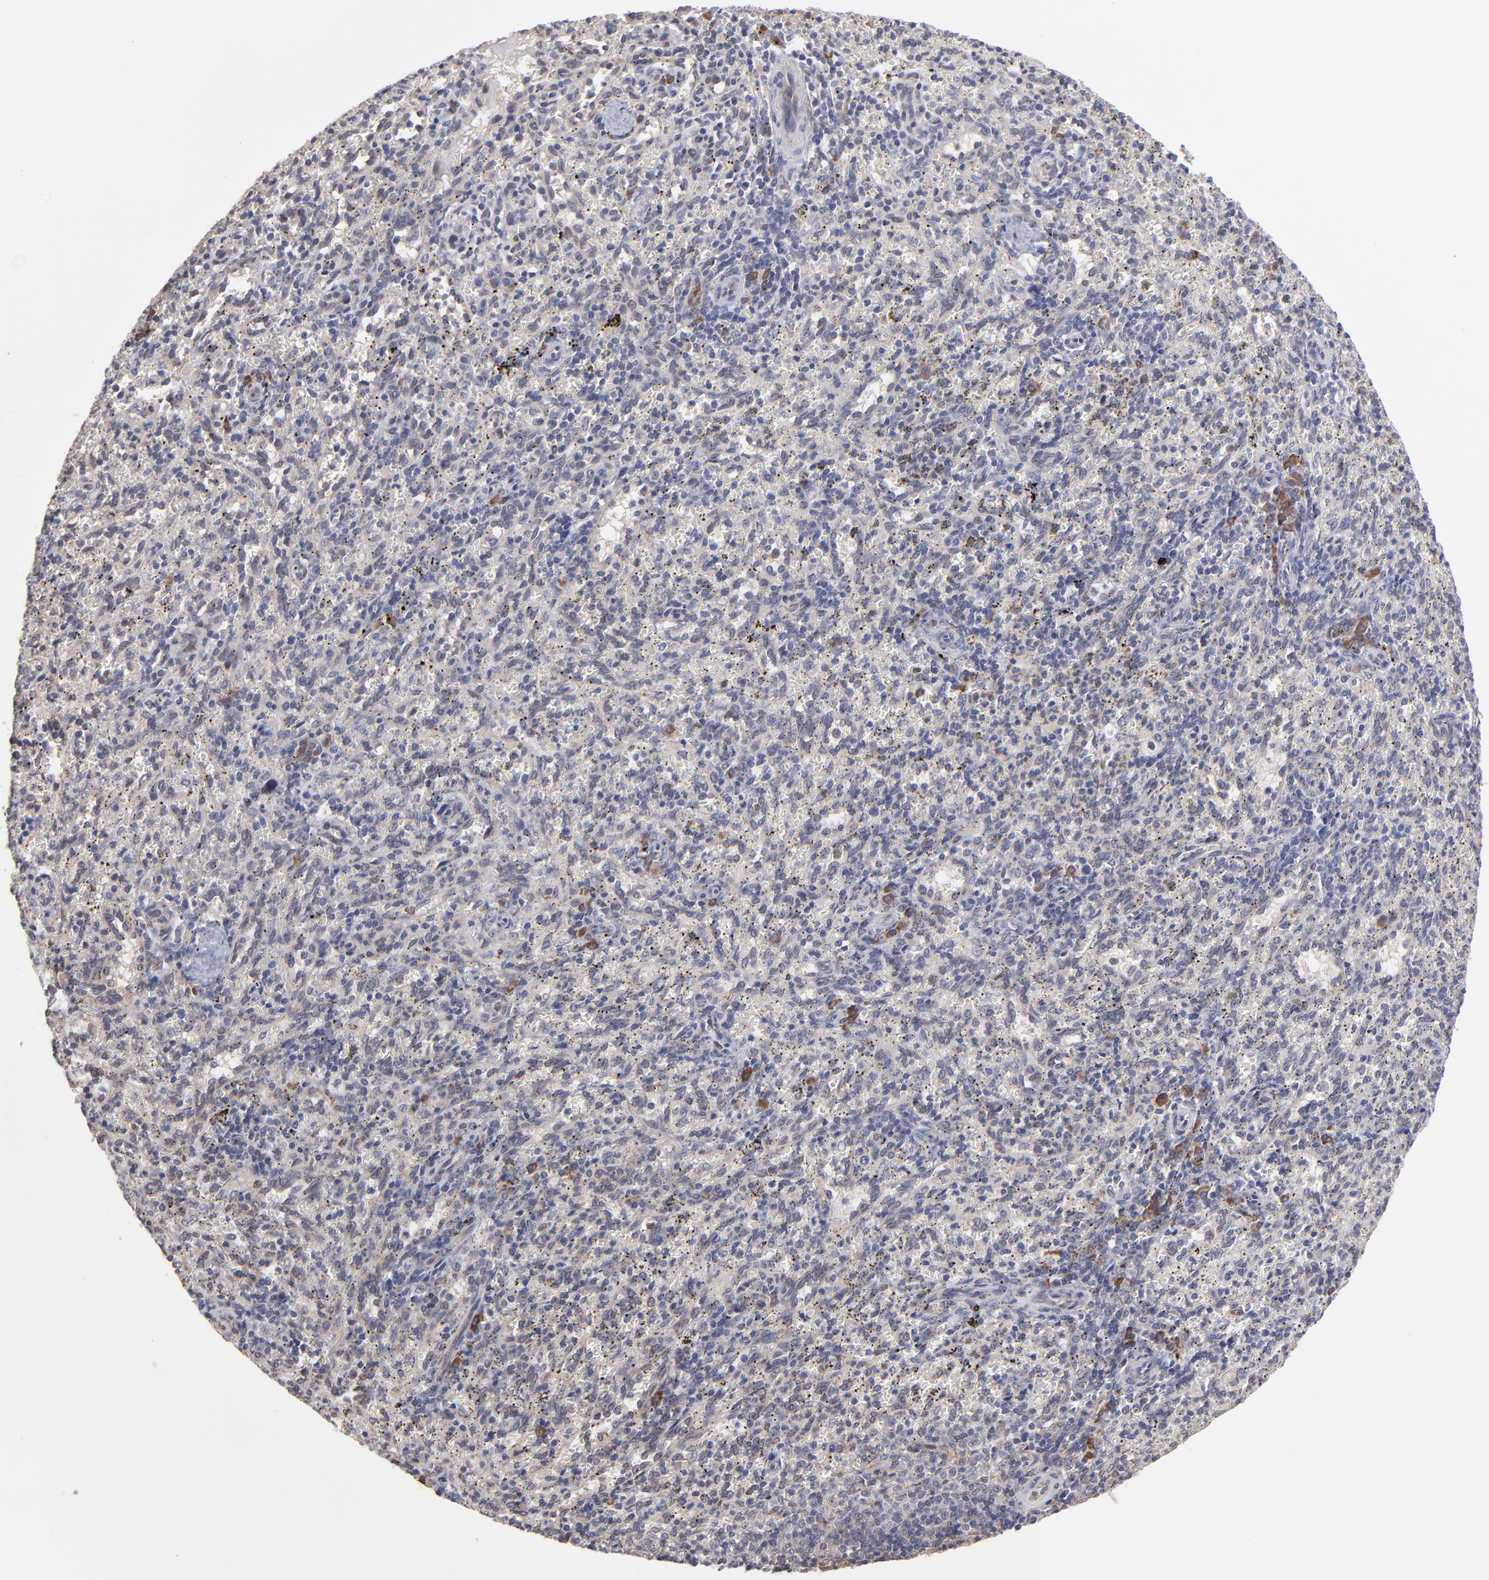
{"staining": {"intensity": "strong", "quantity": "<25%", "location": "cytoplasmic/membranous"}, "tissue": "spleen", "cell_type": "Cells in red pulp", "image_type": "normal", "snomed": [{"axis": "morphology", "description": "Normal tissue, NOS"}, {"axis": "topography", "description": "Spleen"}], "caption": "Strong cytoplasmic/membranous protein positivity is identified in about <25% of cells in red pulp in spleen. Immunohistochemistry (ihc) stains the protein of interest in brown and the nuclei are stained blue.", "gene": "CHL1", "patient": {"sex": "female", "age": 10}}